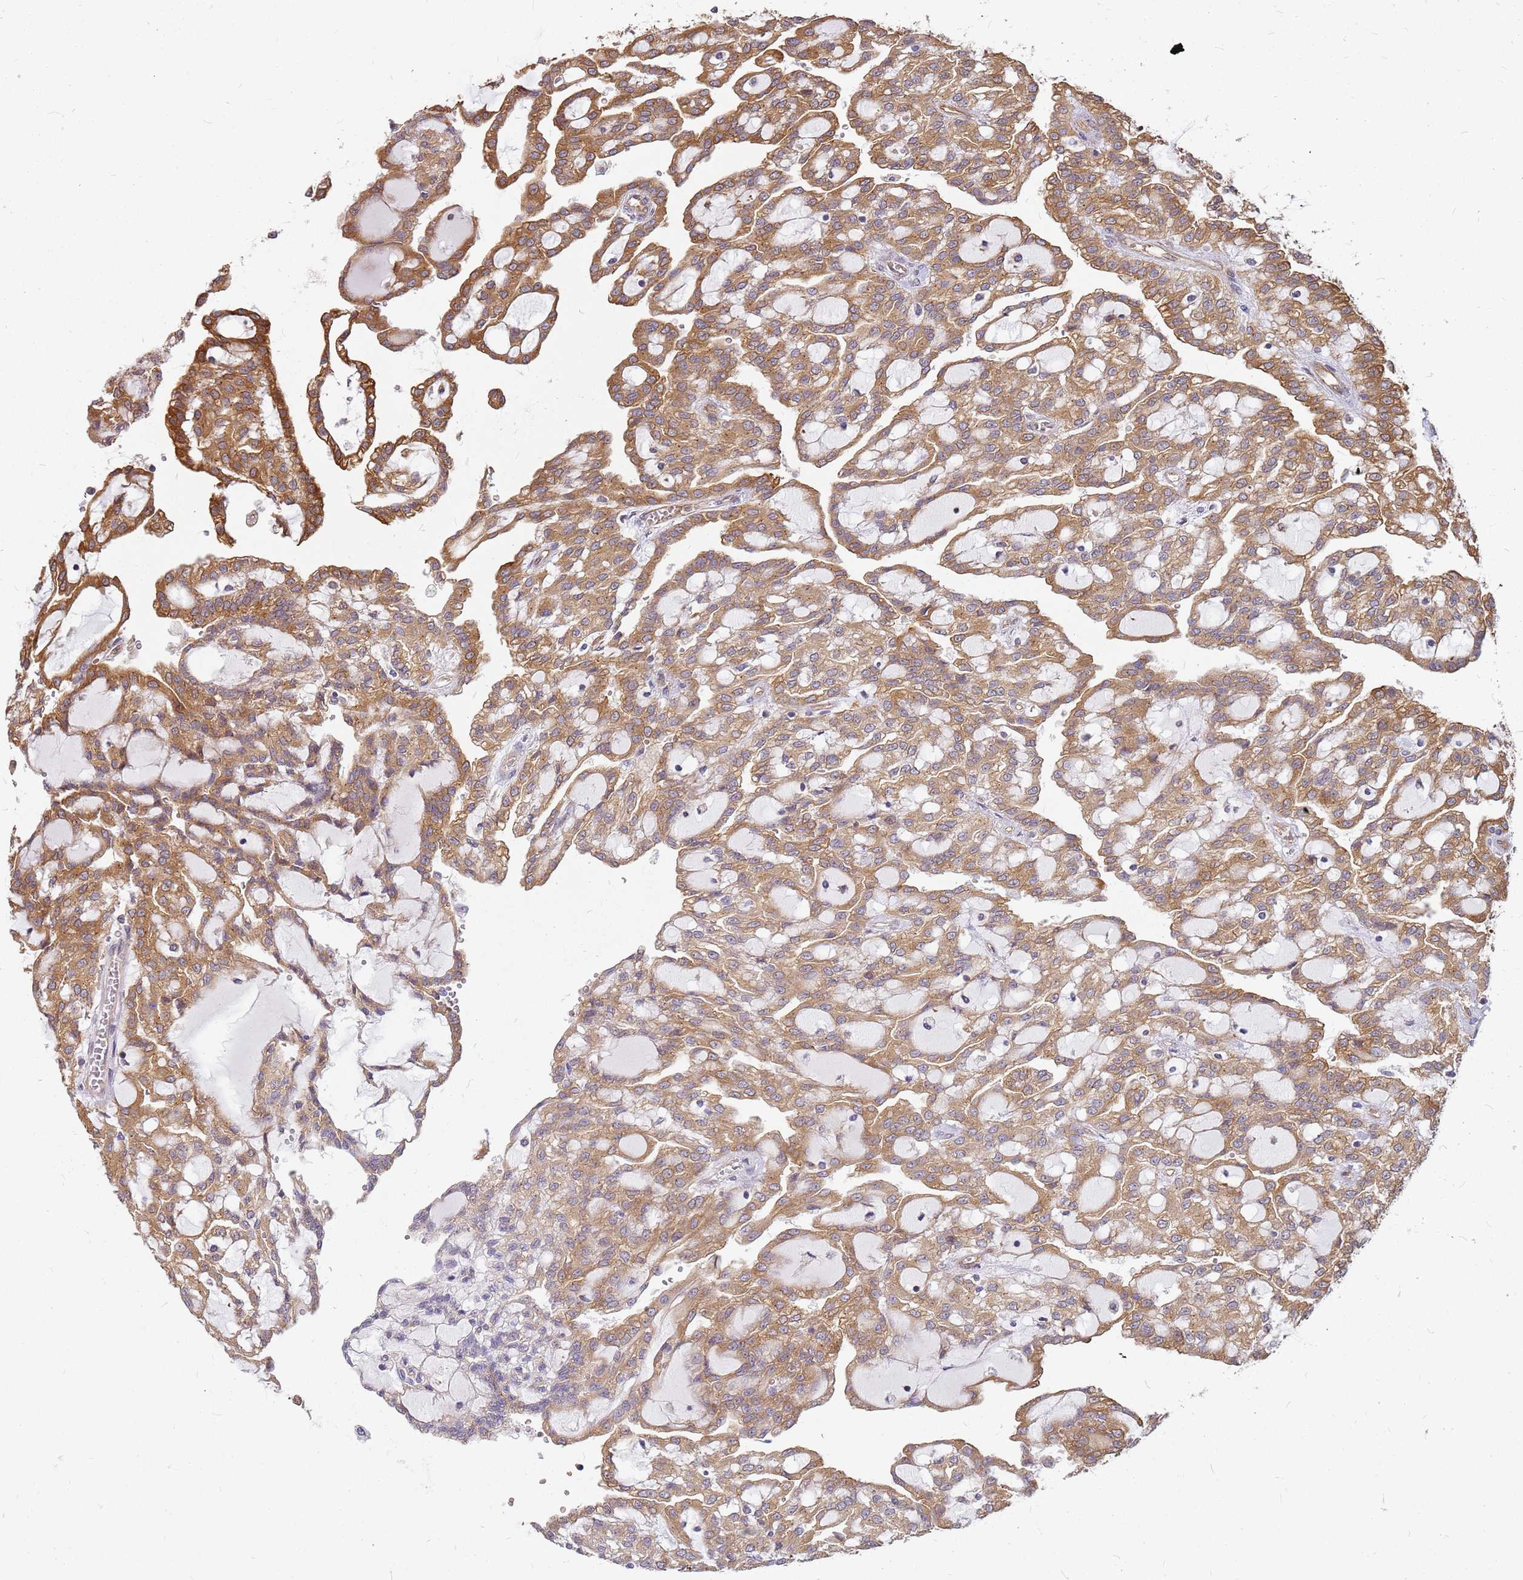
{"staining": {"intensity": "moderate", "quantity": ">75%", "location": "cytoplasmic/membranous"}, "tissue": "renal cancer", "cell_type": "Tumor cells", "image_type": "cancer", "snomed": [{"axis": "morphology", "description": "Adenocarcinoma, NOS"}, {"axis": "topography", "description": "Kidney"}], "caption": "Renal cancer (adenocarcinoma) tissue shows moderate cytoplasmic/membranous positivity in about >75% of tumor cells", "gene": "HDX", "patient": {"sex": "male", "age": 63}}